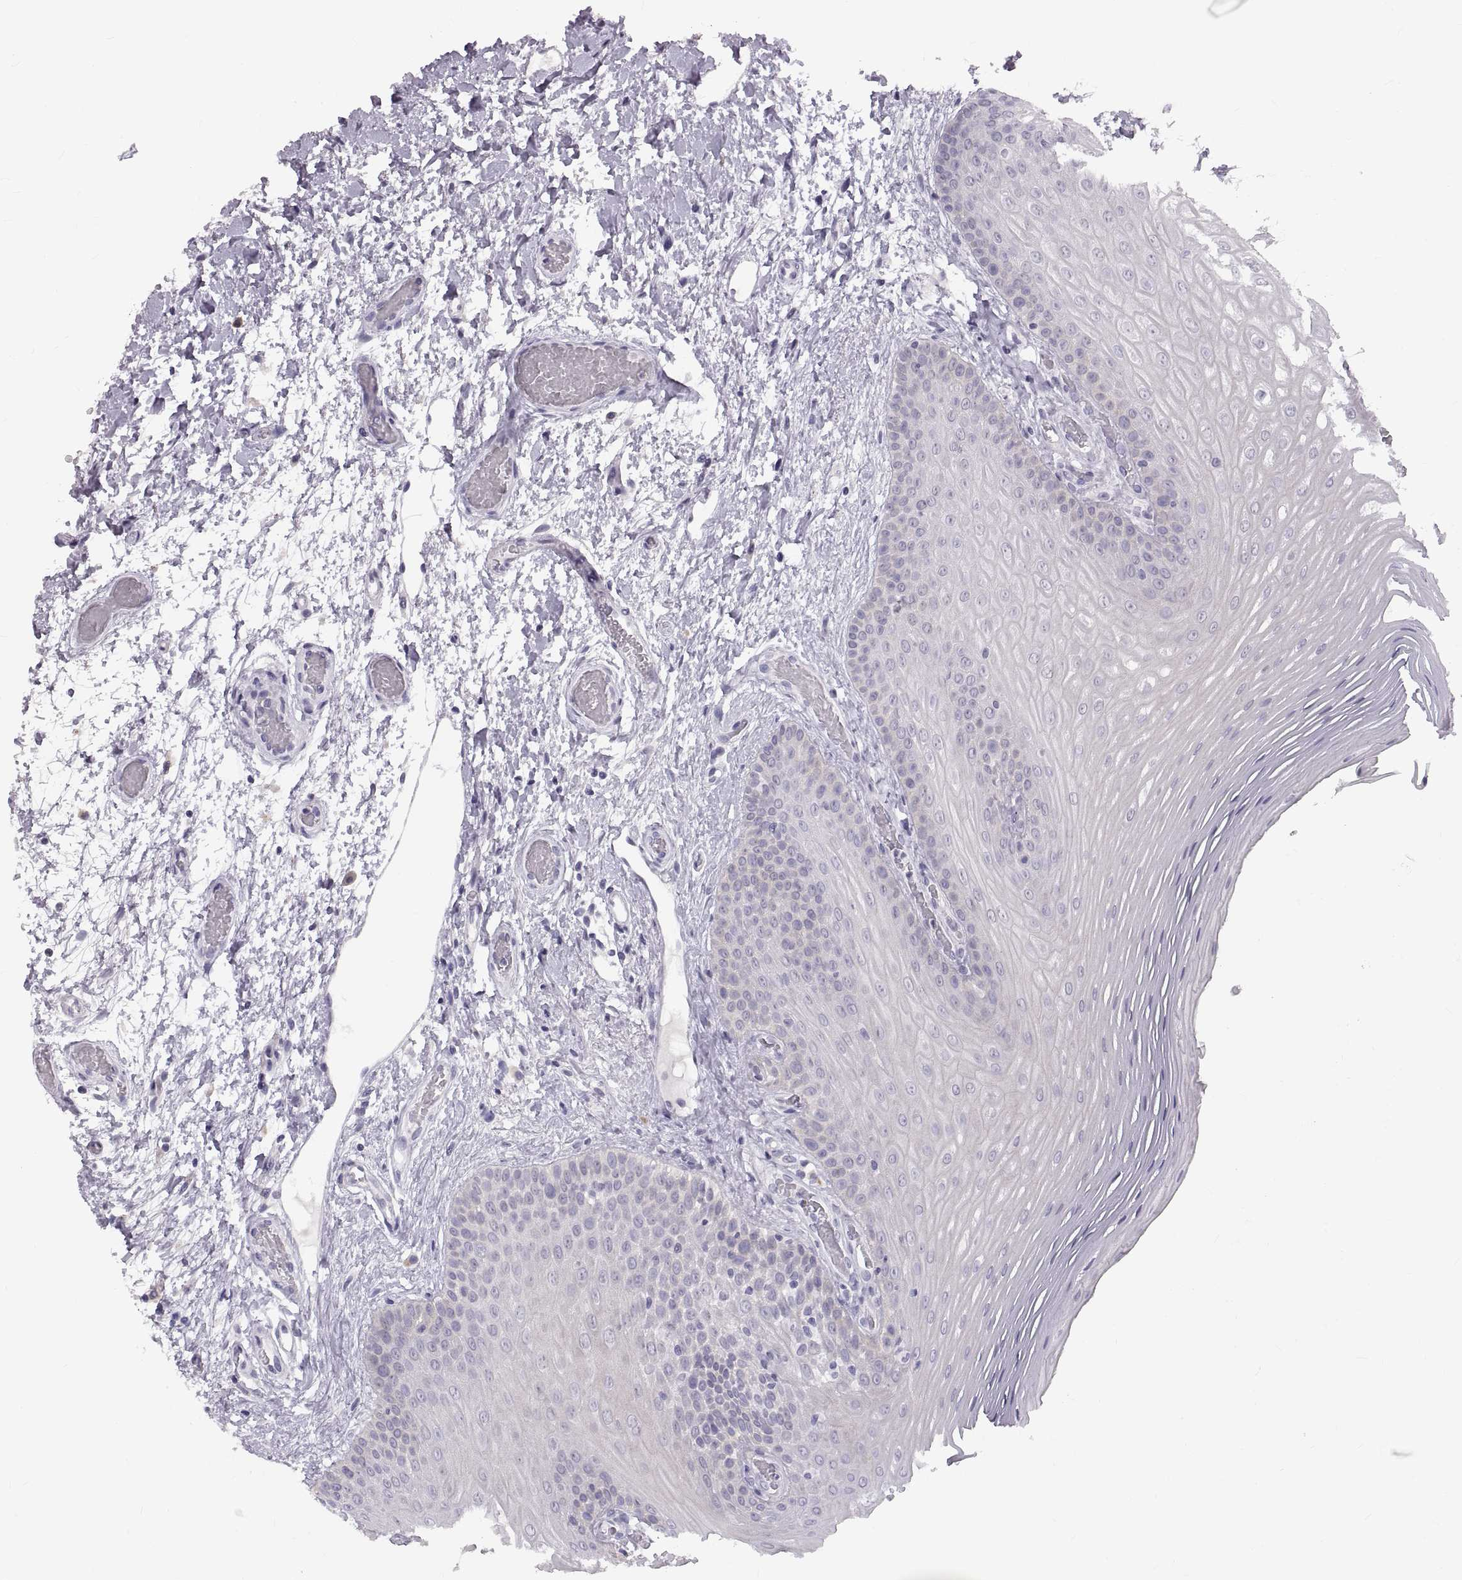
{"staining": {"intensity": "negative", "quantity": "none", "location": "none"}, "tissue": "oral mucosa", "cell_type": "Squamous epithelial cells", "image_type": "normal", "snomed": [{"axis": "morphology", "description": "Normal tissue, NOS"}, {"axis": "morphology", "description": "Squamous cell carcinoma, NOS"}, {"axis": "topography", "description": "Oral tissue"}, {"axis": "topography", "description": "Head-Neck"}], "caption": "This histopathology image is of normal oral mucosa stained with immunohistochemistry to label a protein in brown with the nuclei are counter-stained blue. There is no staining in squamous epithelial cells. Nuclei are stained in blue.", "gene": "SPACDR", "patient": {"sex": "male", "age": 78}}